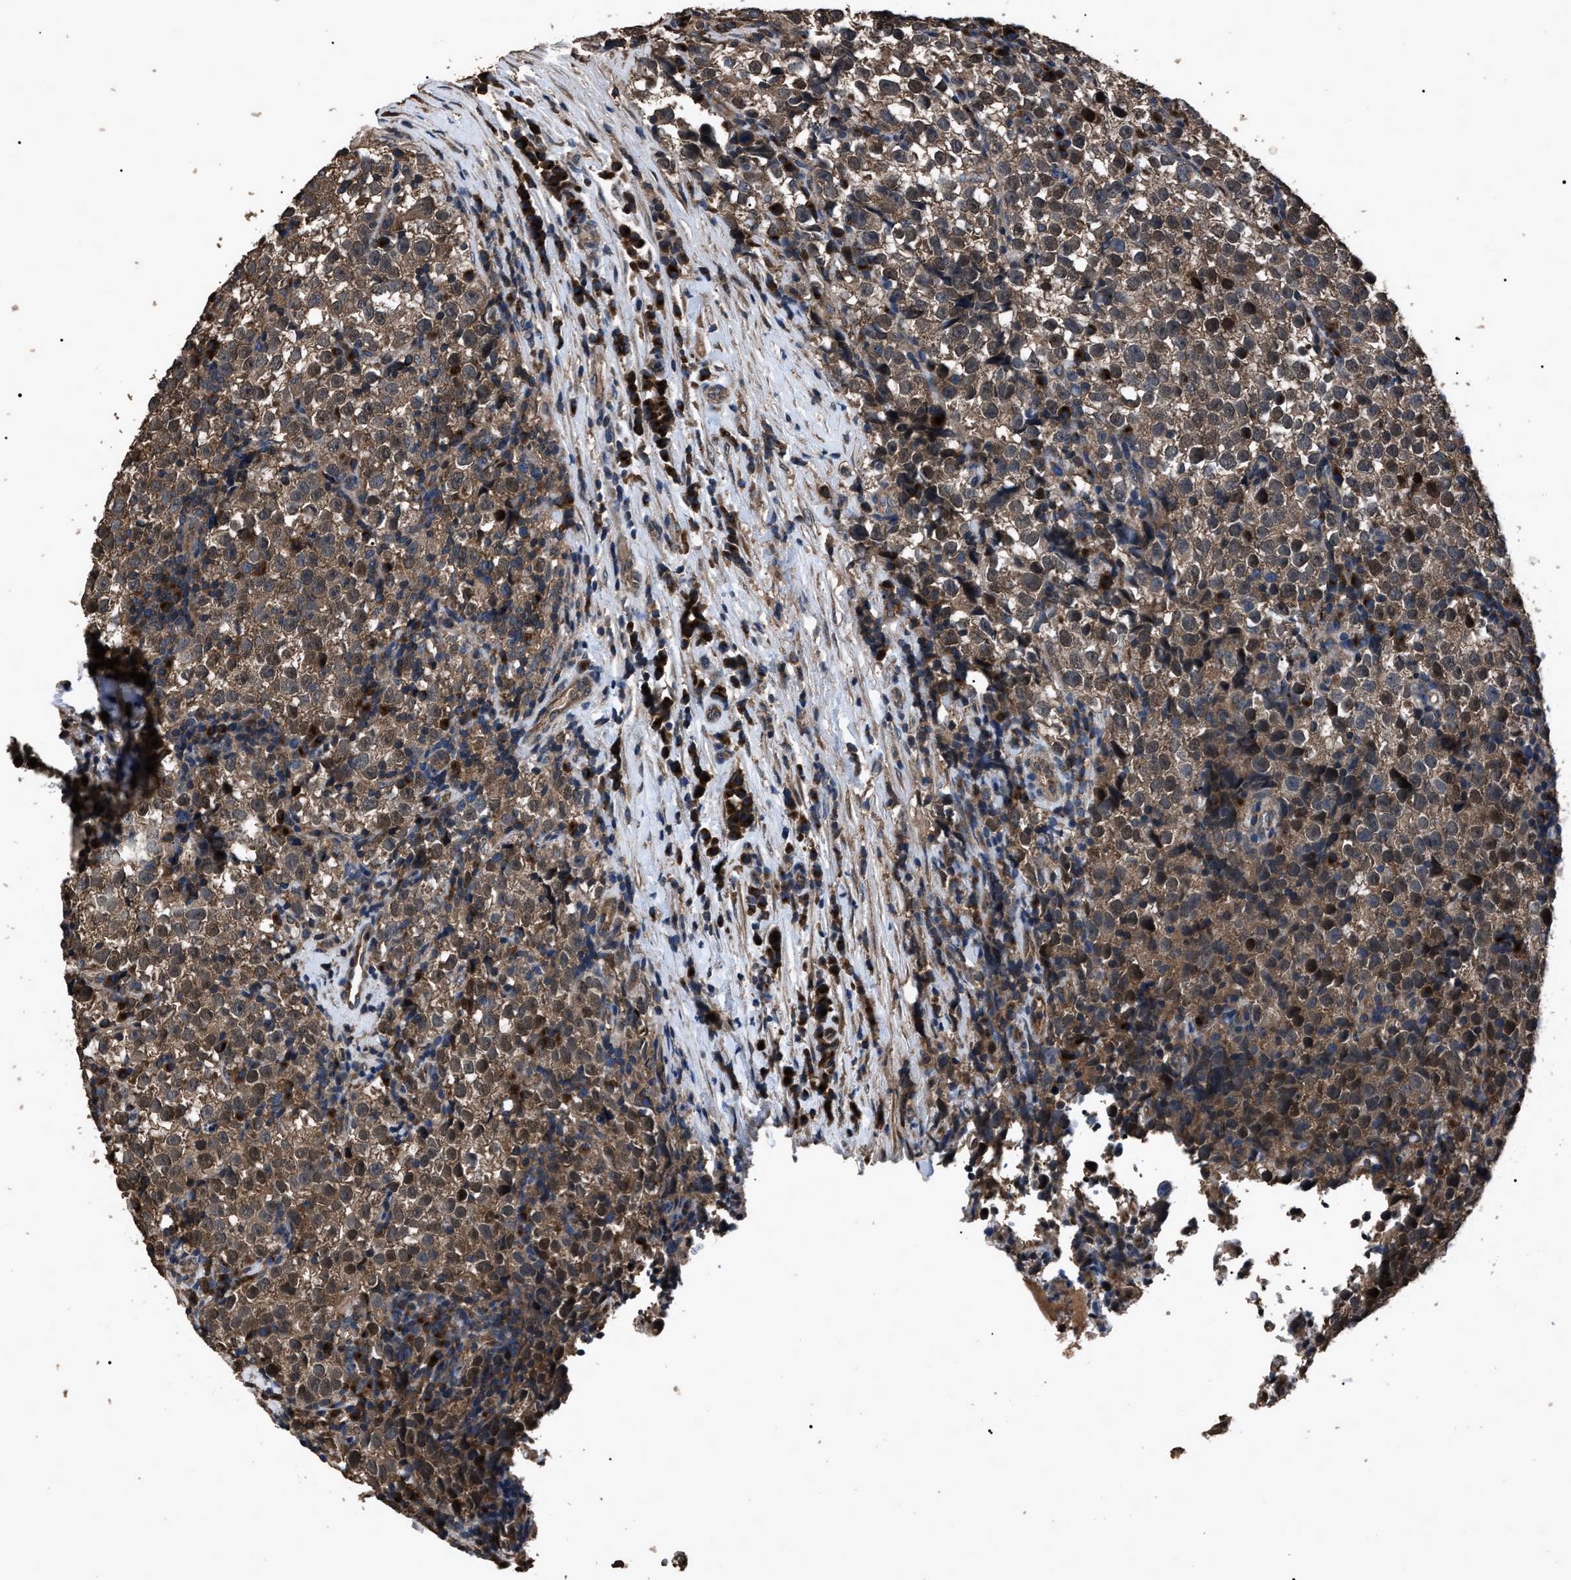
{"staining": {"intensity": "moderate", "quantity": ">75%", "location": "cytoplasmic/membranous"}, "tissue": "testis cancer", "cell_type": "Tumor cells", "image_type": "cancer", "snomed": [{"axis": "morphology", "description": "Normal tissue, NOS"}, {"axis": "morphology", "description": "Seminoma, NOS"}, {"axis": "topography", "description": "Testis"}], "caption": "DAB (3,3'-diaminobenzidine) immunohistochemical staining of testis seminoma shows moderate cytoplasmic/membranous protein staining in approximately >75% of tumor cells.", "gene": "RNF216", "patient": {"sex": "male", "age": 43}}